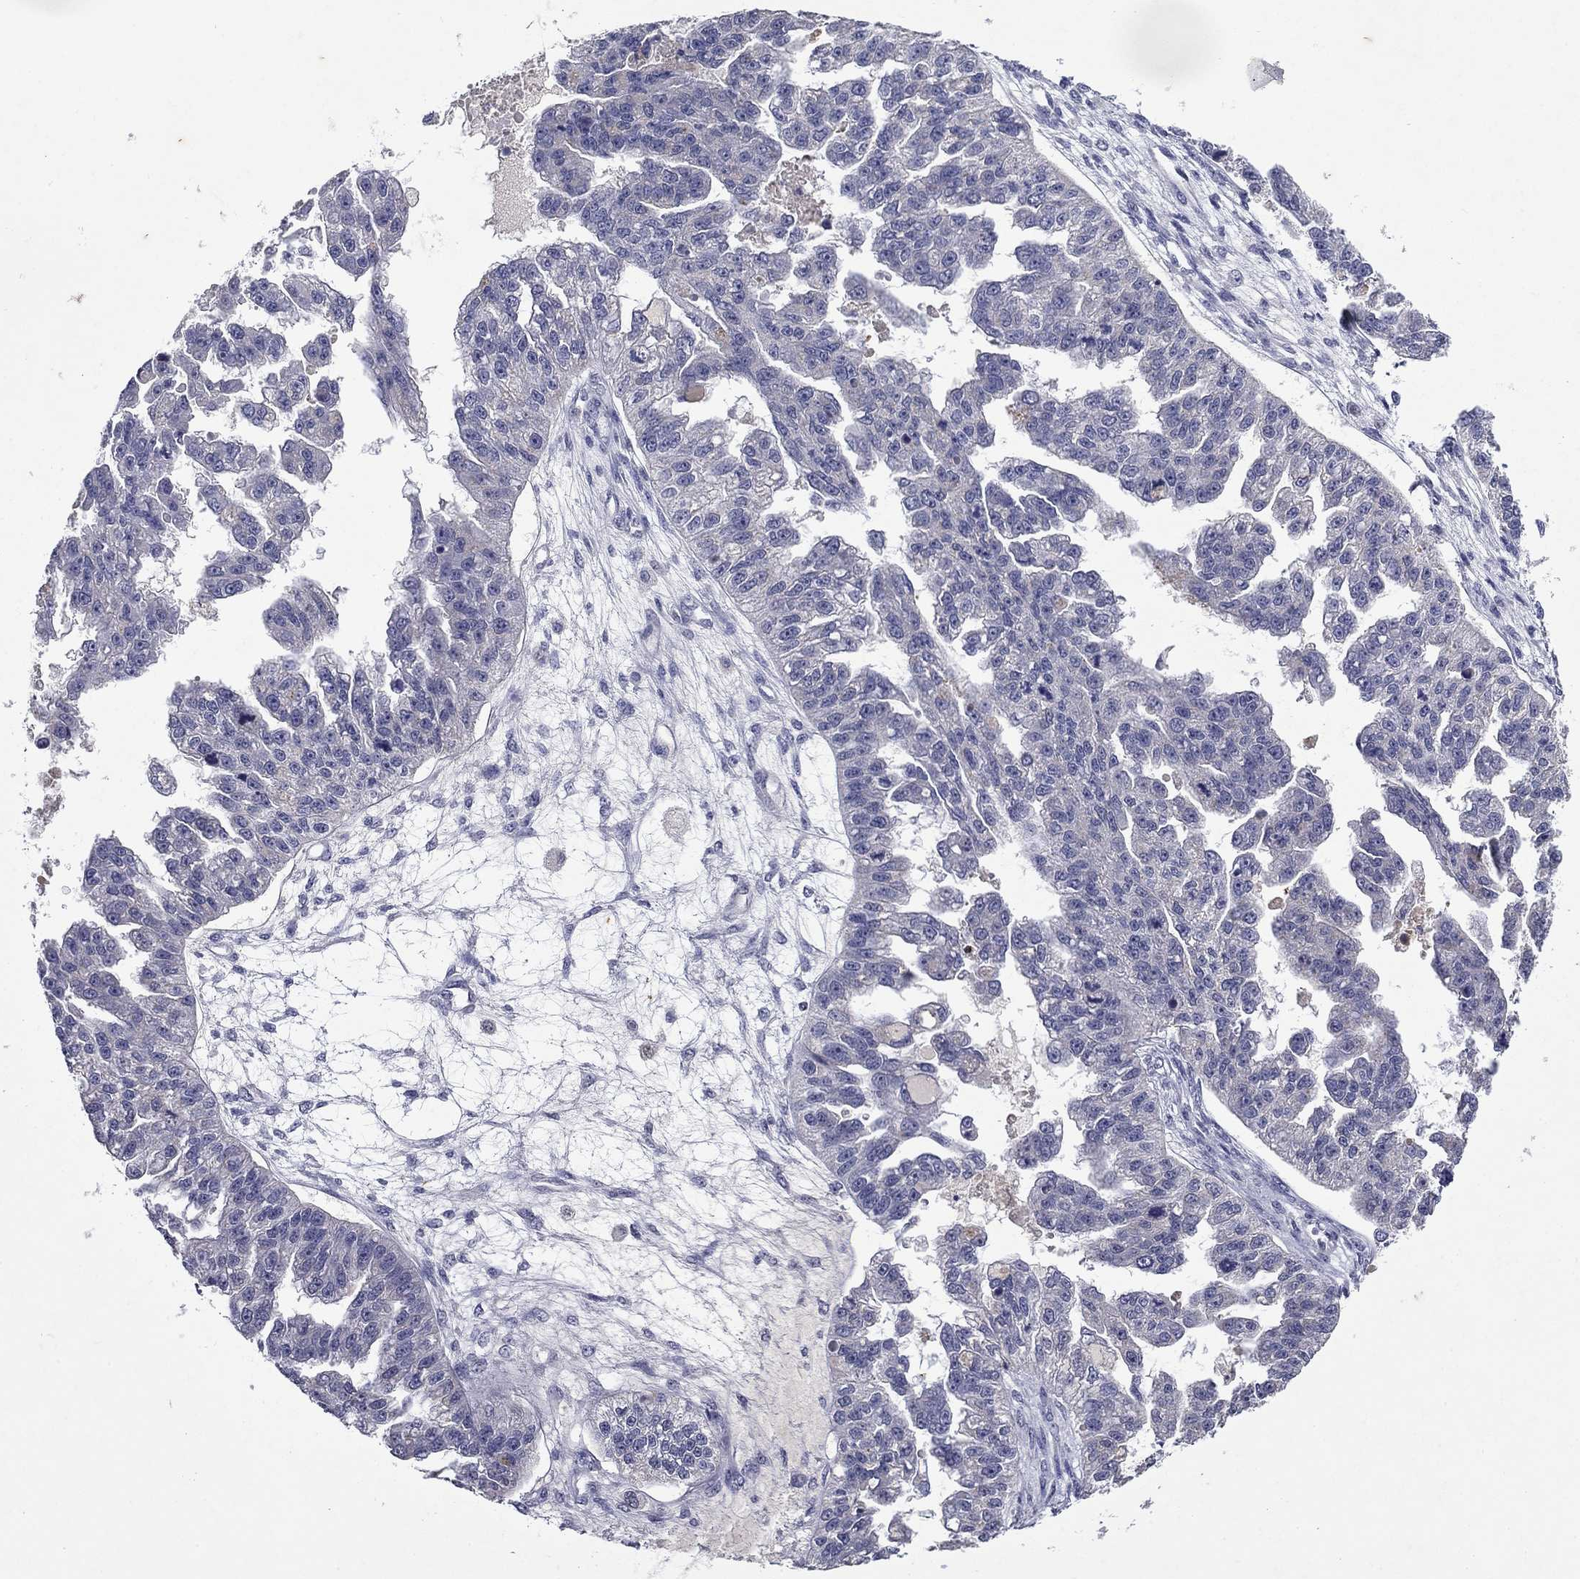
{"staining": {"intensity": "negative", "quantity": "none", "location": "none"}, "tissue": "ovarian cancer", "cell_type": "Tumor cells", "image_type": "cancer", "snomed": [{"axis": "morphology", "description": "Cystadenocarcinoma, serous, NOS"}, {"axis": "topography", "description": "Ovary"}], "caption": "Ovarian cancer was stained to show a protein in brown. There is no significant expression in tumor cells. (Brightfield microscopy of DAB (3,3'-diaminobenzidine) IHC at high magnification).", "gene": "IRF5", "patient": {"sex": "female", "age": 58}}